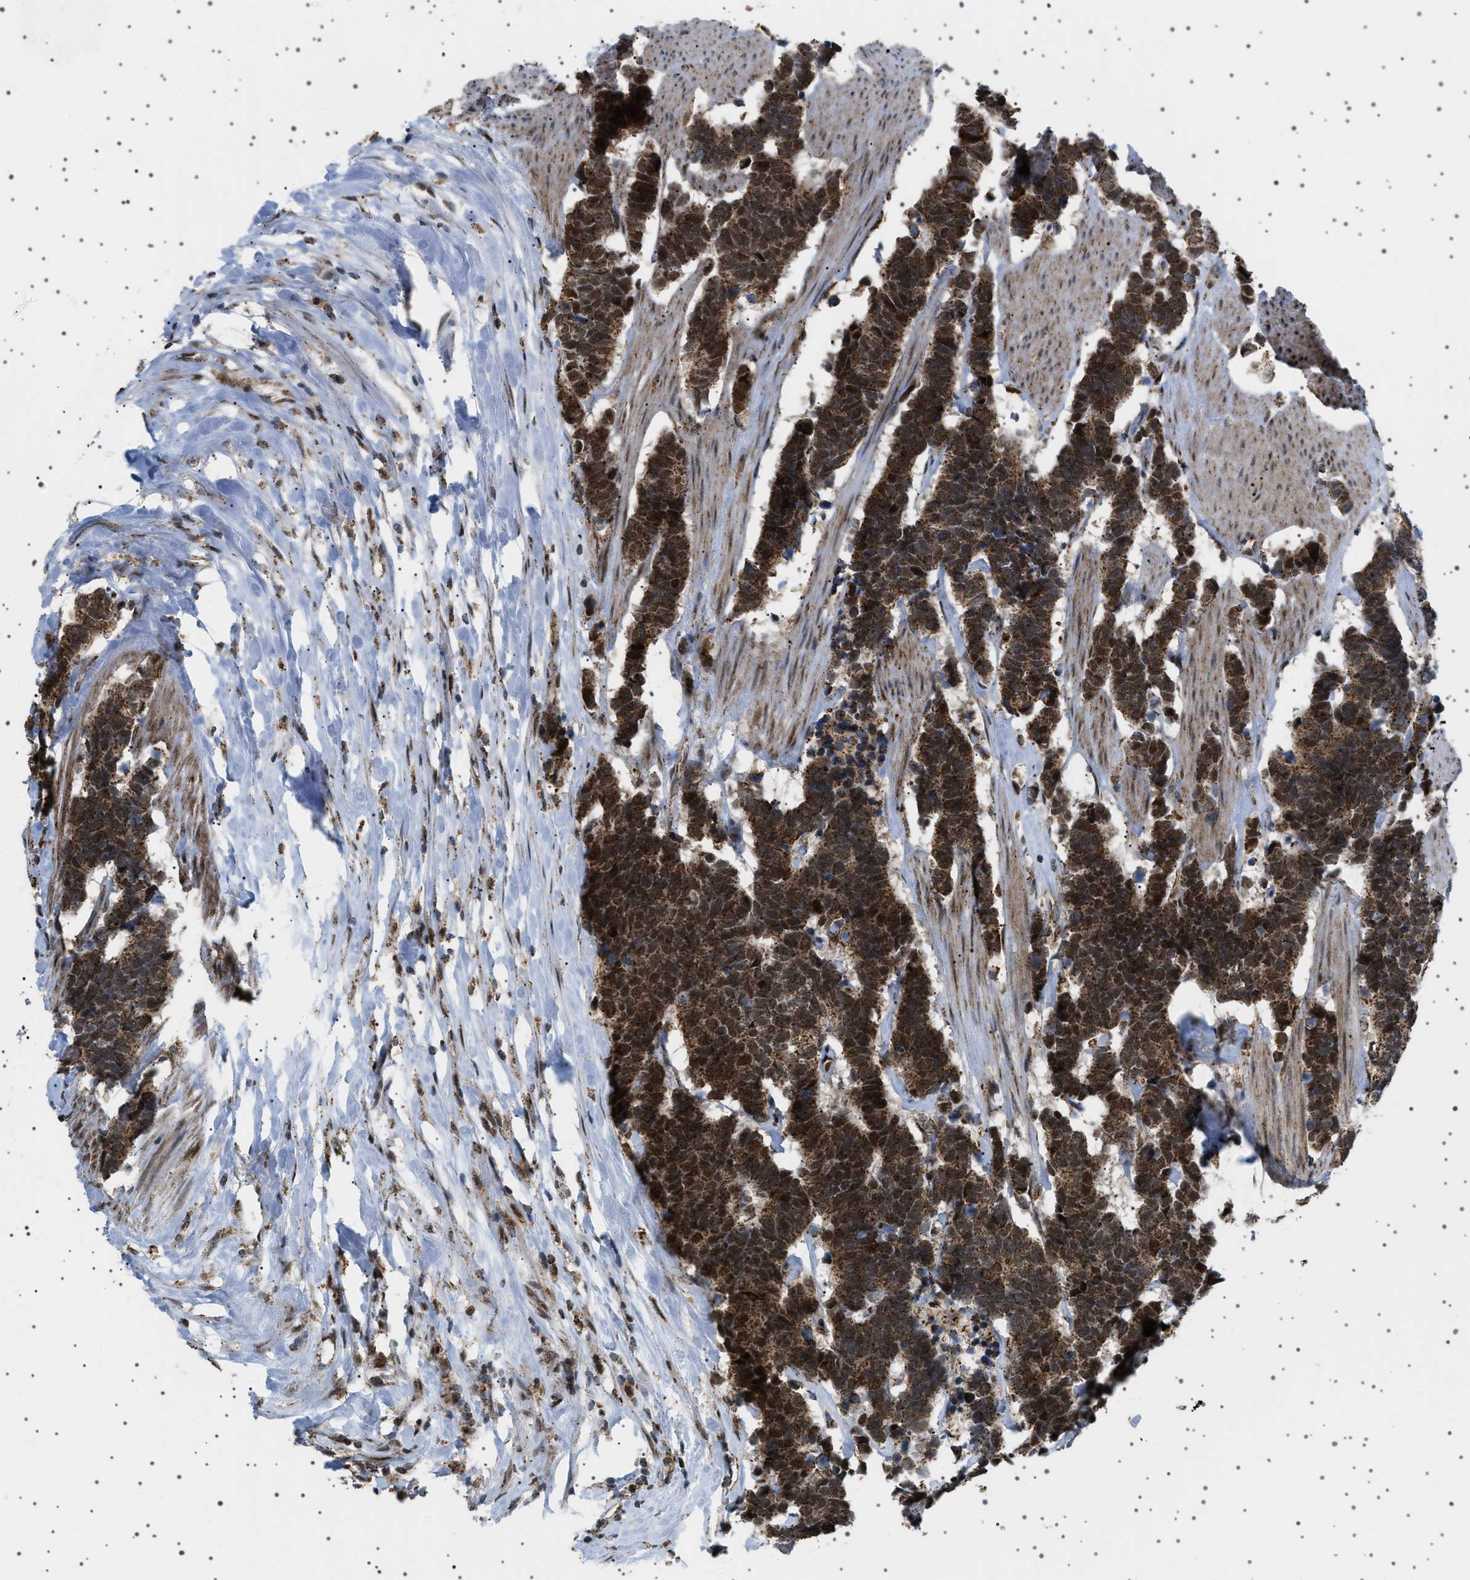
{"staining": {"intensity": "strong", "quantity": ">75%", "location": "cytoplasmic/membranous,nuclear"}, "tissue": "carcinoid", "cell_type": "Tumor cells", "image_type": "cancer", "snomed": [{"axis": "morphology", "description": "Carcinoma, NOS"}, {"axis": "morphology", "description": "Carcinoid, malignant, NOS"}, {"axis": "topography", "description": "Urinary bladder"}], "caption": "The photomicrograph exhibits staining of carcinoid, revealing strong cytoplasmic/membranous and nuclear protein staining (brown color) within tumor cells.", "gene": "MELK", "patient": {"sex": "male", "age": 57}}